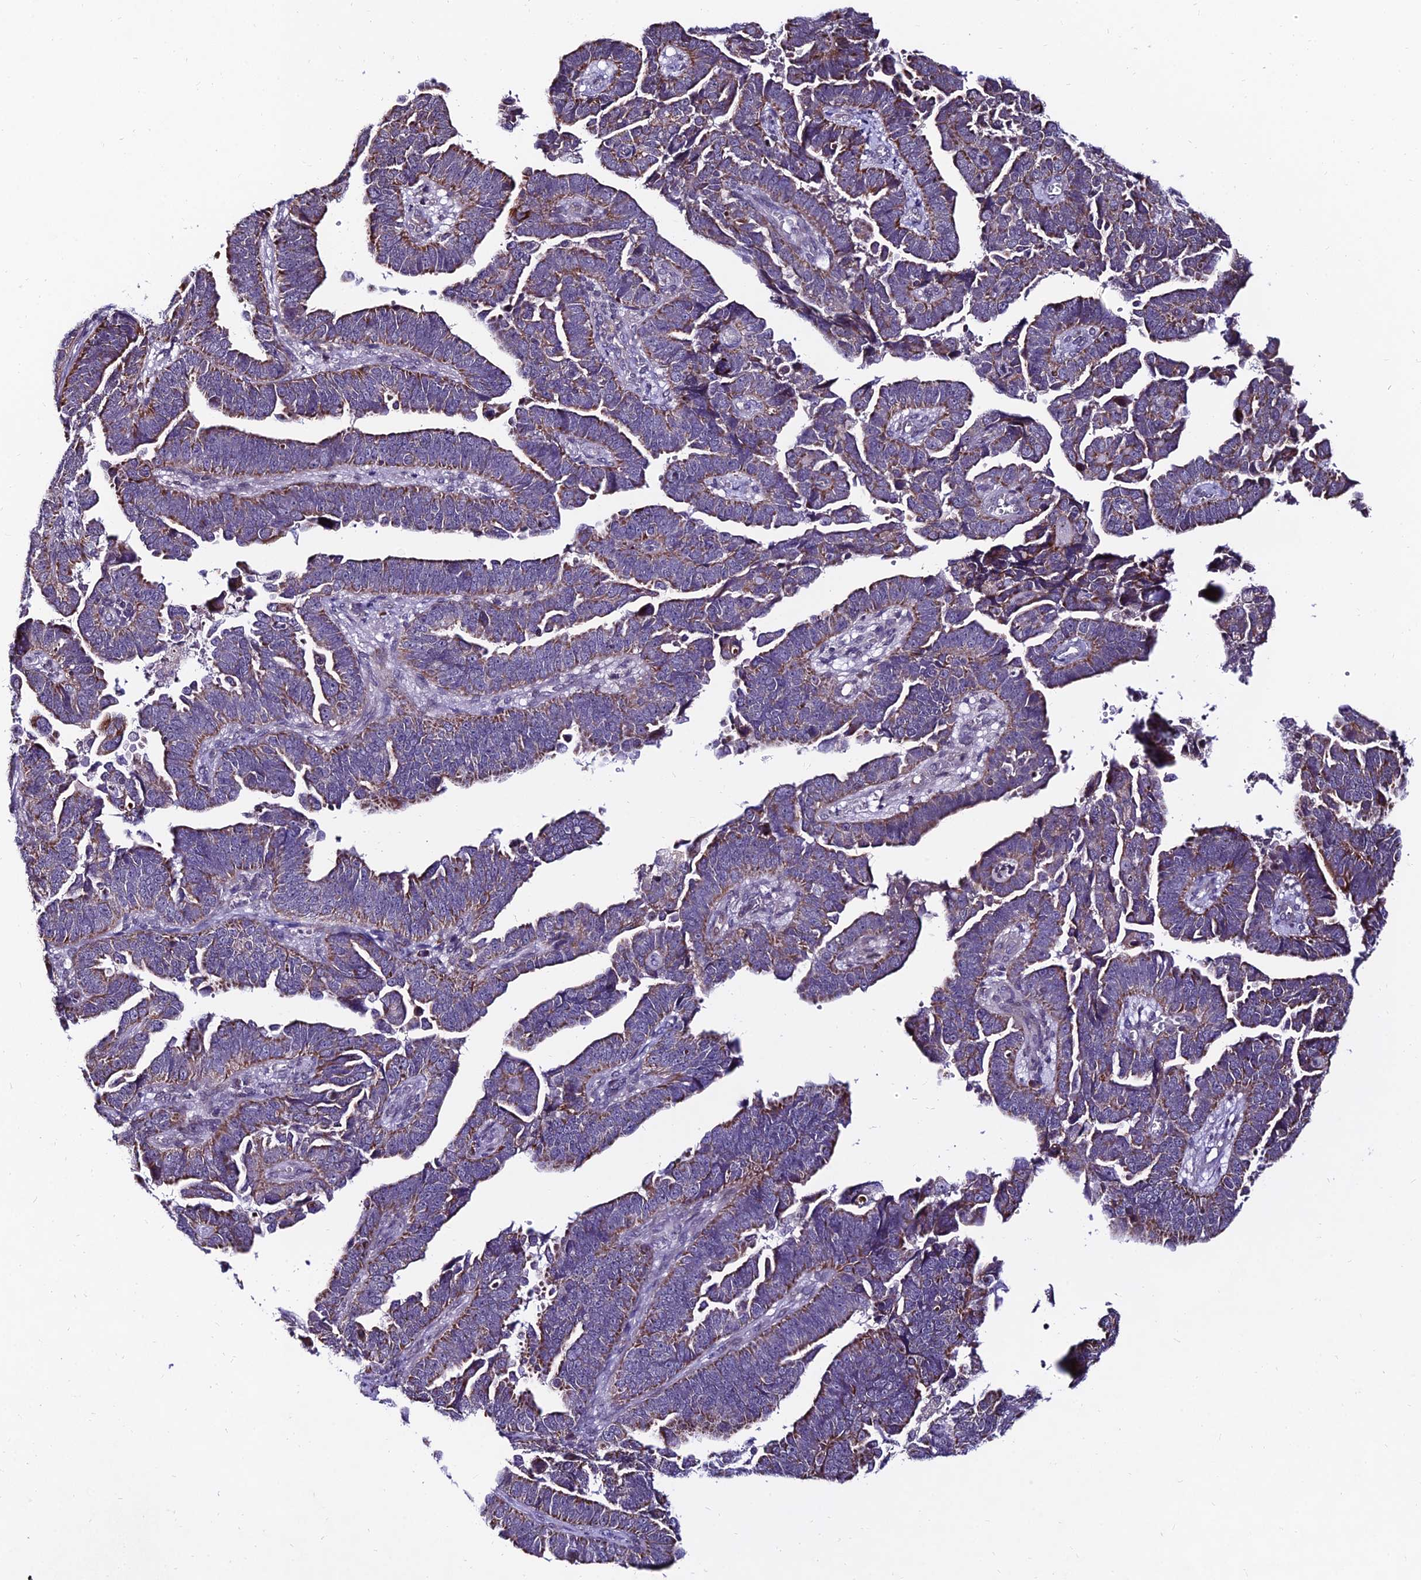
{"staining": {"intensity": "moderate", "quantity": "25%-75%", "location": "cytoplasmic/membranous"}, "tissue": "endometrial cancer", "cell_type": "Tumor cells", "image_type": "cancer", "snomed": [{"axis": "morphology", "description": "Adenocarcinoma, NOS"}, {"axis": "topography", "description": "Endometrium"}], "caption": "This photomicrograph demonstrates endometrial adenocarcinoma stained with immunohistochemistry (IHC) to label a protein in brown. The cytoplasmic/membranous of tumor cells show moderate positivity for the protein. Nuclei are counter-stained blue.", "gene": "CDNF", "patient": {"sex": "female", "age": 75}}